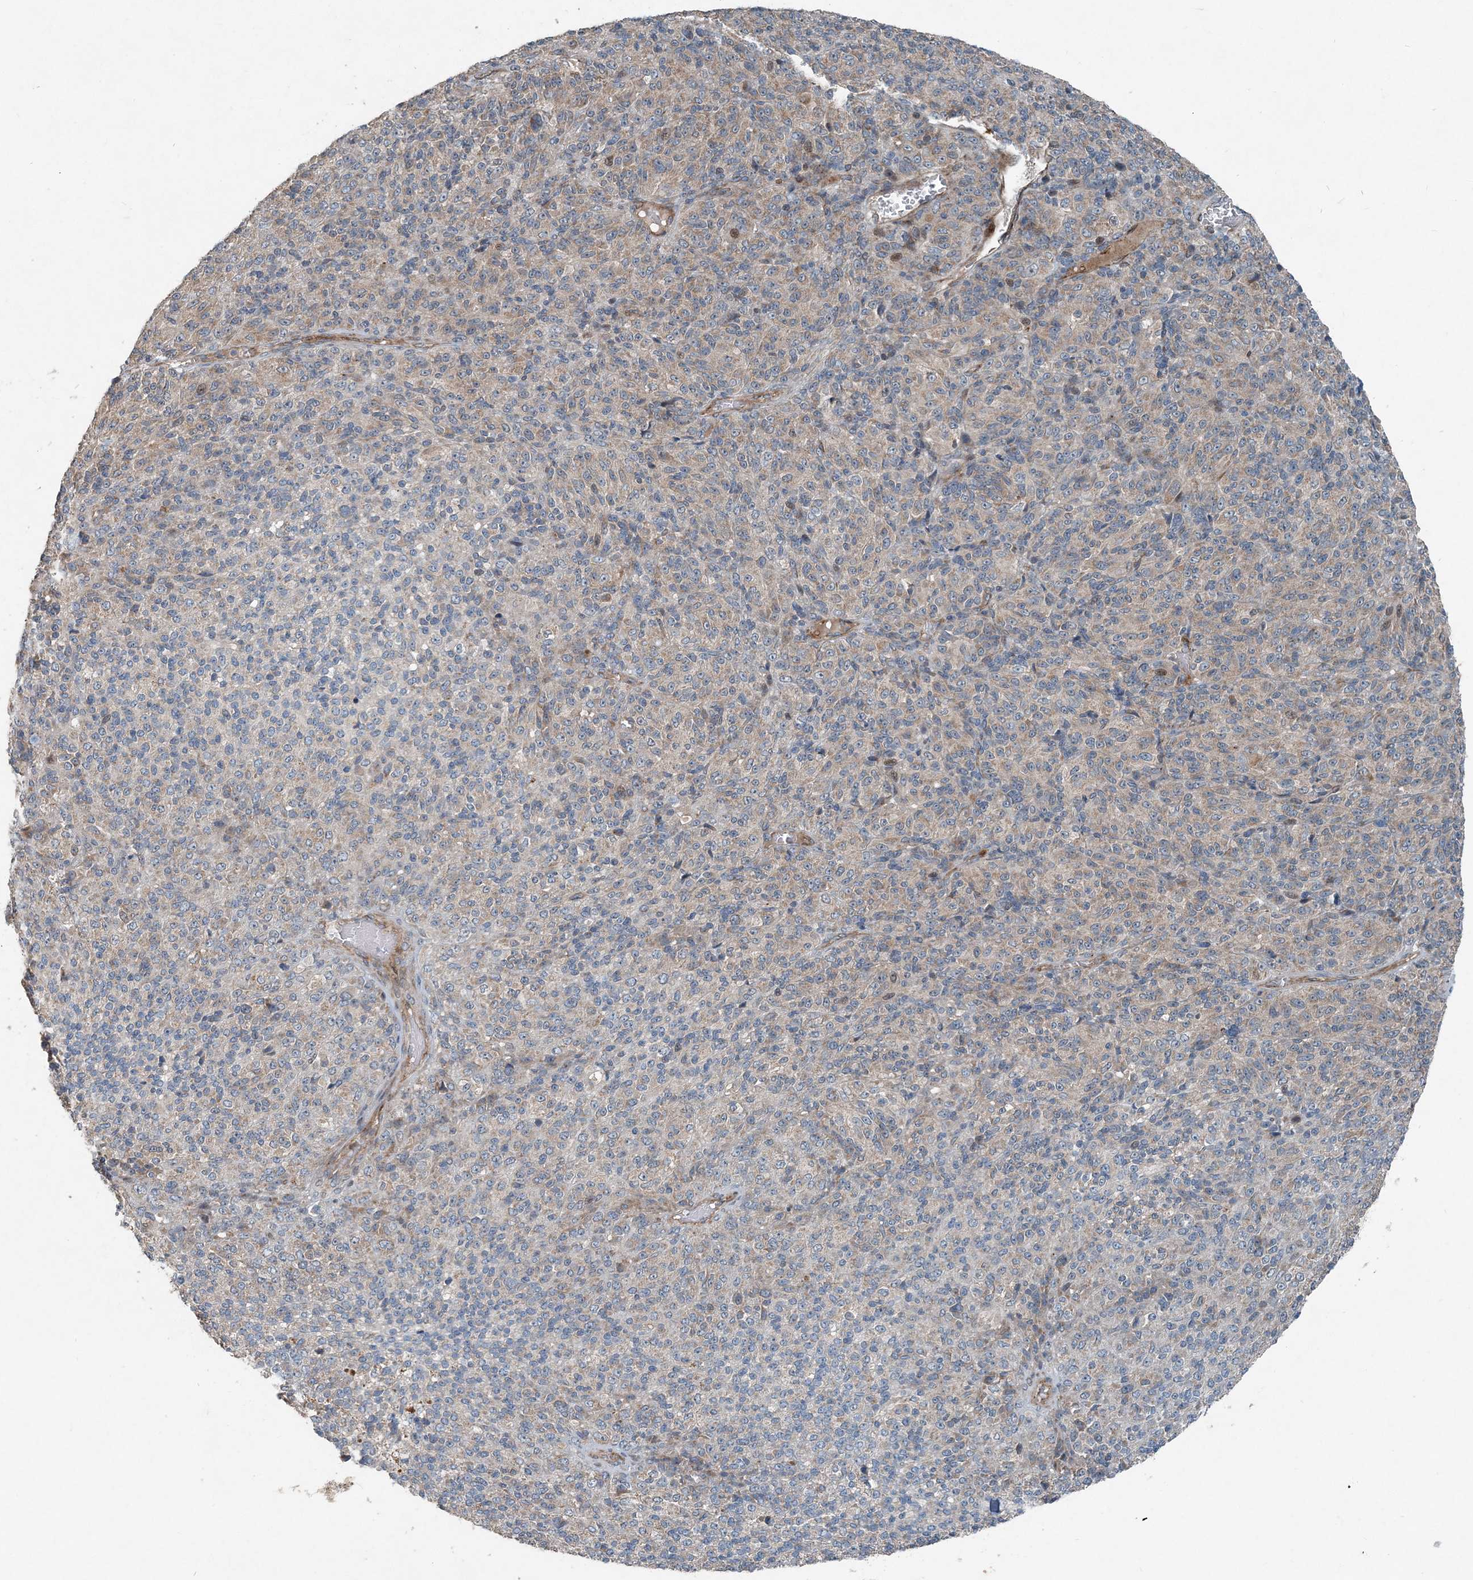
{"staining": {"intensity": "weak", "quantity": "<25%", "location": "cytoplasmic/membranous"}, "tissue": "melanoma", "cell_type": "Tumor cells", "image_type": "cancer", "snomed": [{"axis": "morphology", "description": "Malignant melanoma, Metastatic site"}, {"axis": "topography", "description": "Brain"}], "caption": "The image shows no significant staining in tumor cells of melanoma.", "gene": "INTU", "patient": {"sex": "female", "age": 56}}